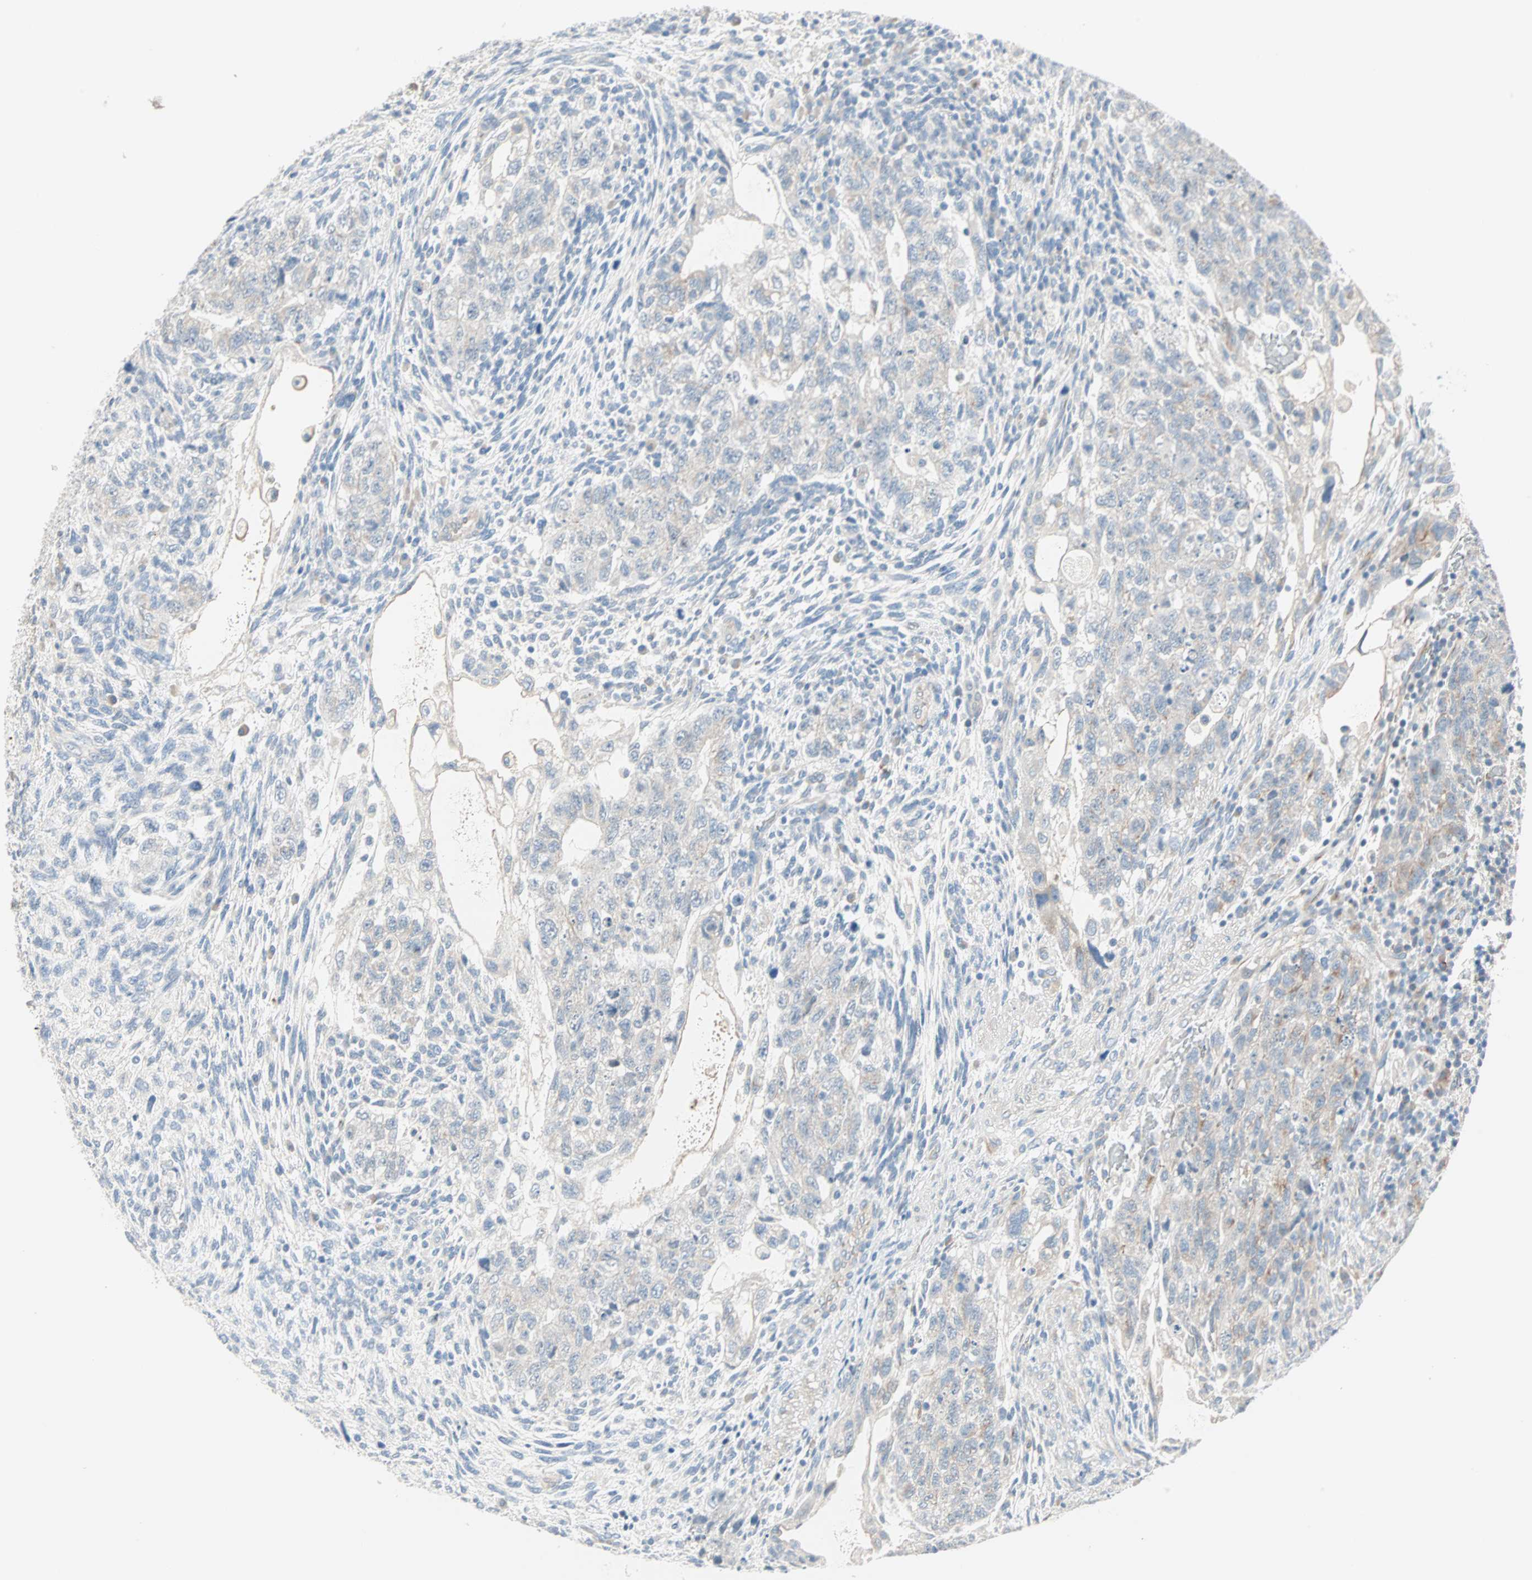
{"staining": {"intensity": "weak", "quantity": "<25%", "location": "cytoplasmic/membranous"}, "tissue": "testis cancer", "cell_type": "Tumor cells", "image_type": "cancer", "snomed": [{"axis": "morphology", "description": "Normal tissue, NOS"}, {"axis": "morphology", "description": "Carcinoma, Embryonal, NOS"}, {"axis": "topography", "description": "Testis"}], "caption": "Tumor cells are negative for brown protein staining in embryonal carcinoma (testis).", "gene": "SULT1C2", "patient": {"sex": "male", "age": 36}}